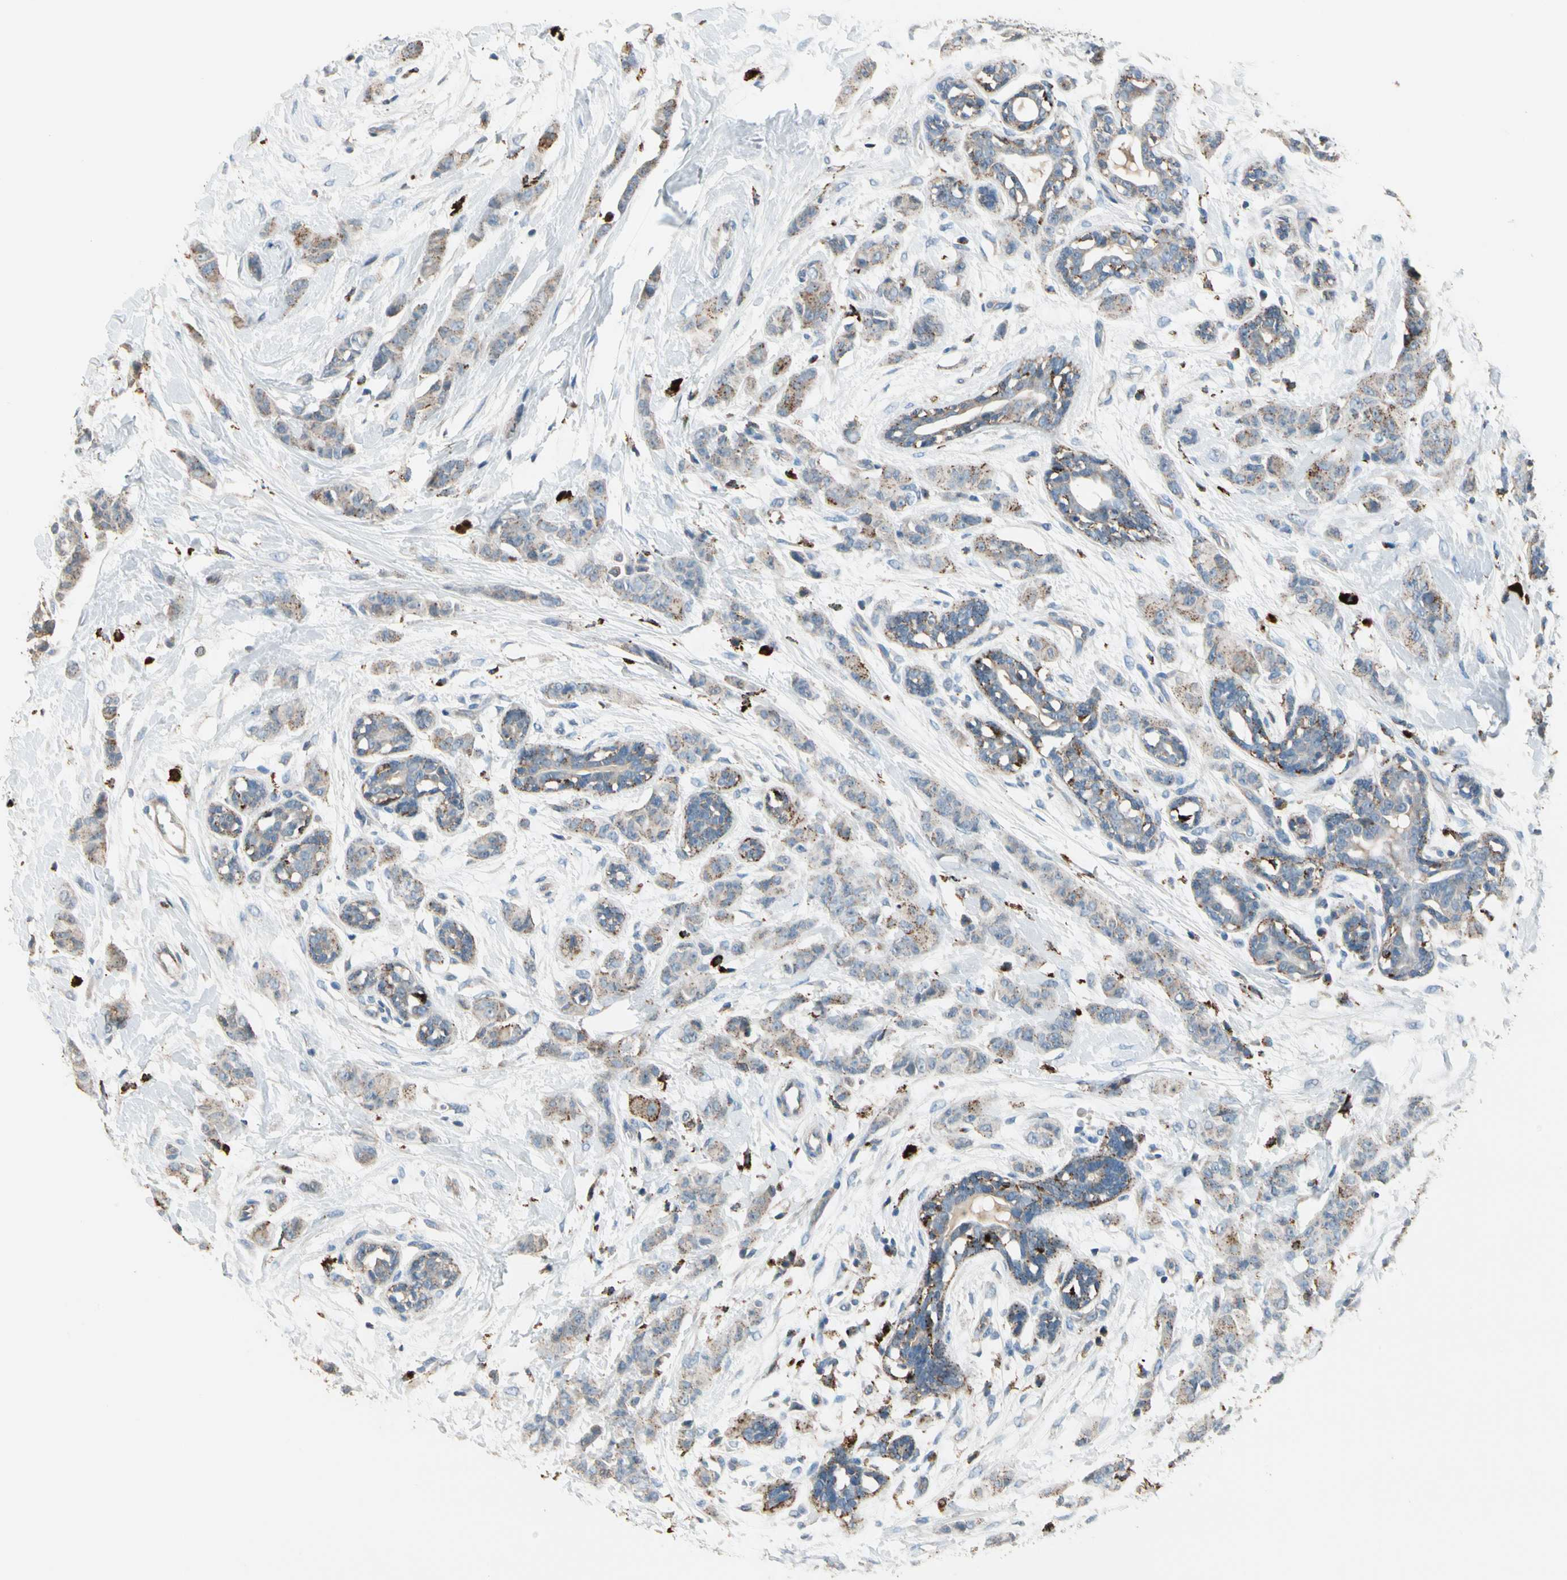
{"staining": {"intensity": "moderate", "quantity": ">75%", "location": "cytoplasmic/membranous"}, "tissue": "breast cancer", "cell_type": "Tumor cells", "image_type": "cancer", "snomed": [{"axis": "morphology", "description": "Normal tissue, NOS"}, {"axis": "morphology", "description": "Duct carcinoma"}, {"axis": "topography", "description": "Breast"}], "caption": "Human breast cancer (infiltrating ductal carcinoma) stained with a protein marker shows moderate staining in tumor cells.", "gene": "GM2A", "patient": {"sex": "female", "age": 40}}